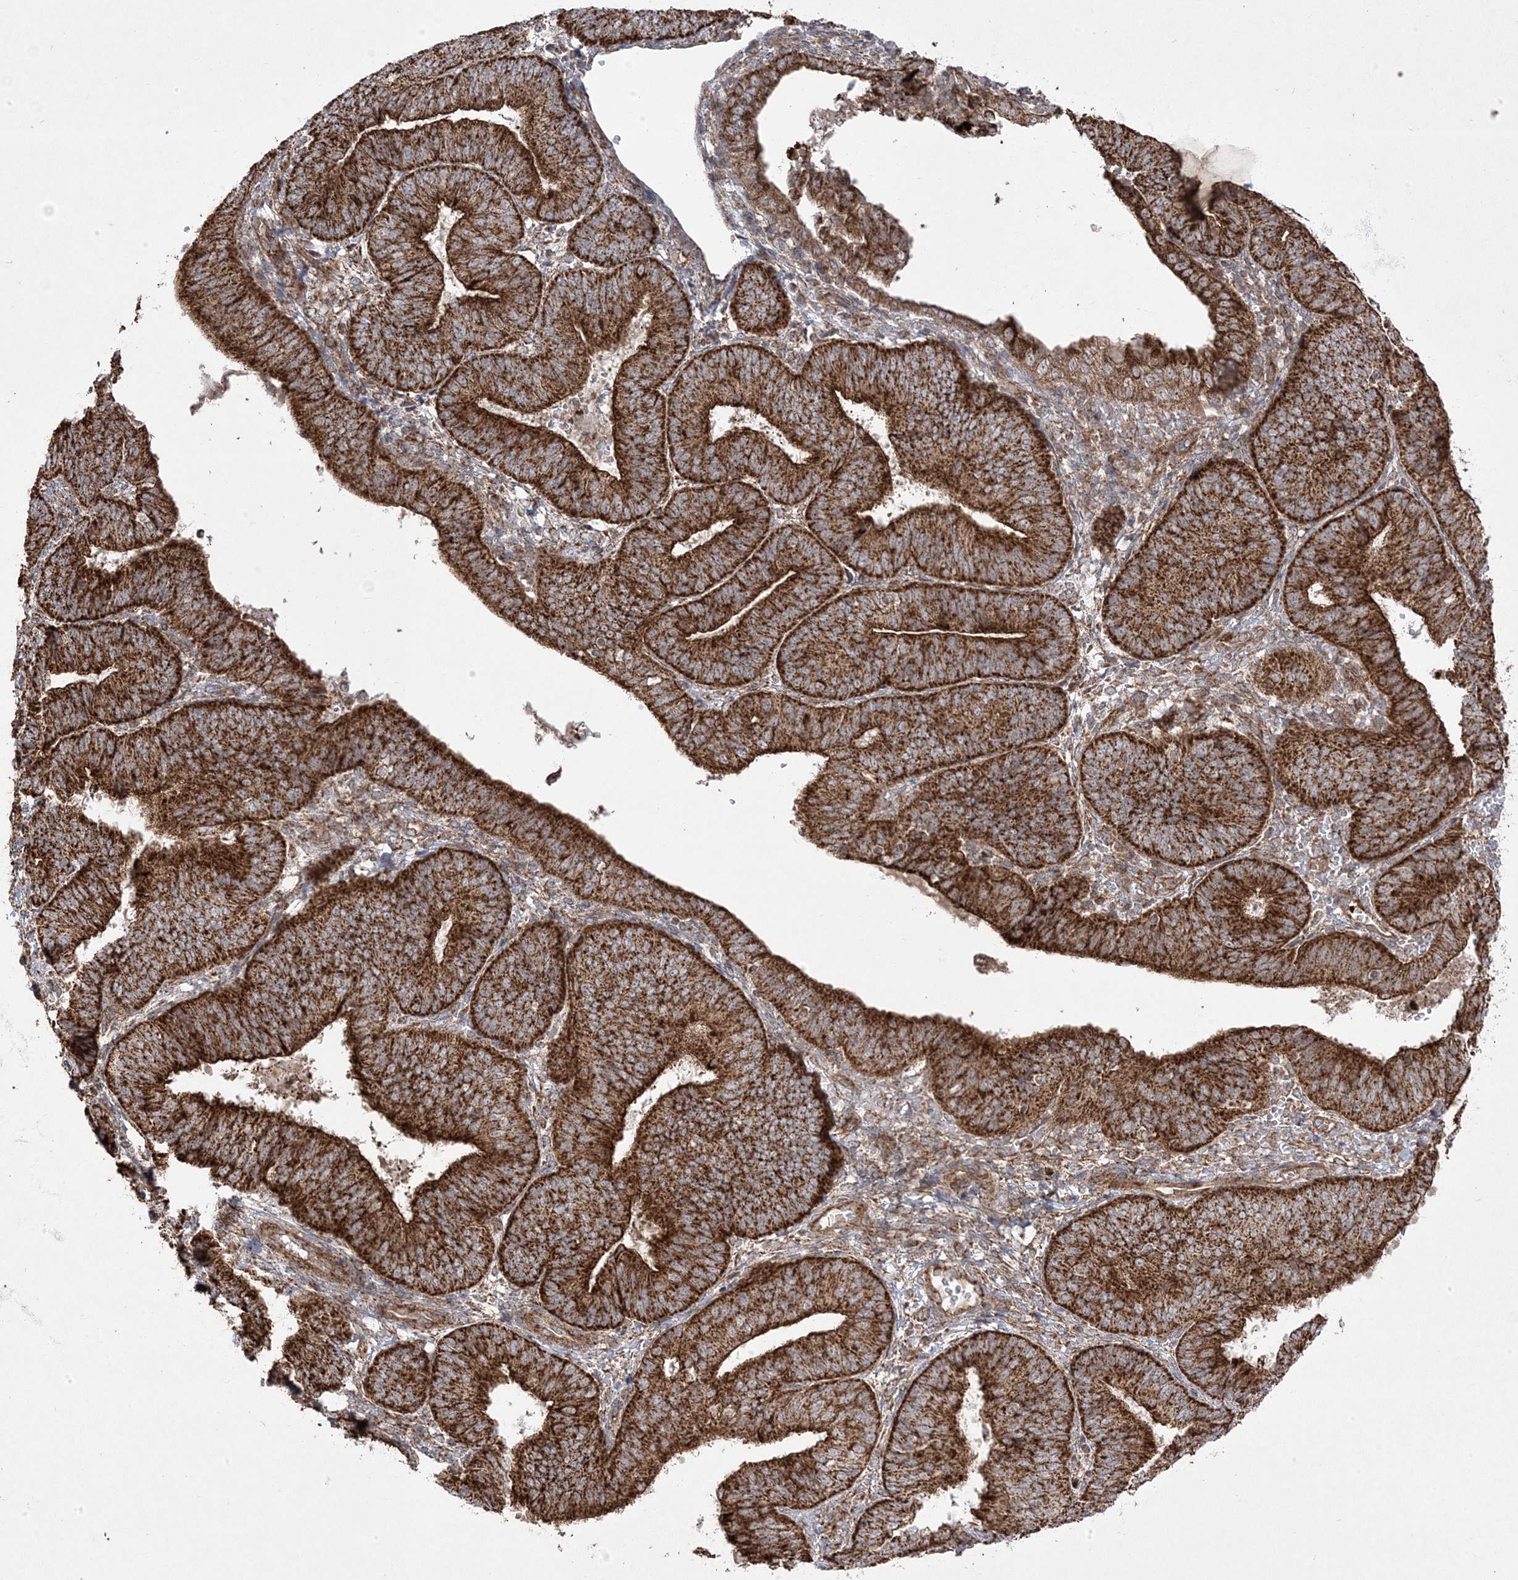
{"staining": {"intensity": "strong", "quantity": ">75%", "location": "cytoplasmic/membranous"}, "tissue": "endometrial cancer", "cell_type": "Tumor cells", "image_type": "cancer", "snomed": [{"axis": "morphology", "description": "Adenocarcinoma, NOS"}, {"axis": "topography", "description": "Endometrium"}], "caption": "Tumor cells display strong cytoplasmic/membranous staining in approximately >75% of cells in endometrial cancer (adenocarcinoma).", "gene": "CLUAP1", "patient": {"sex": "female", "age": 58}}